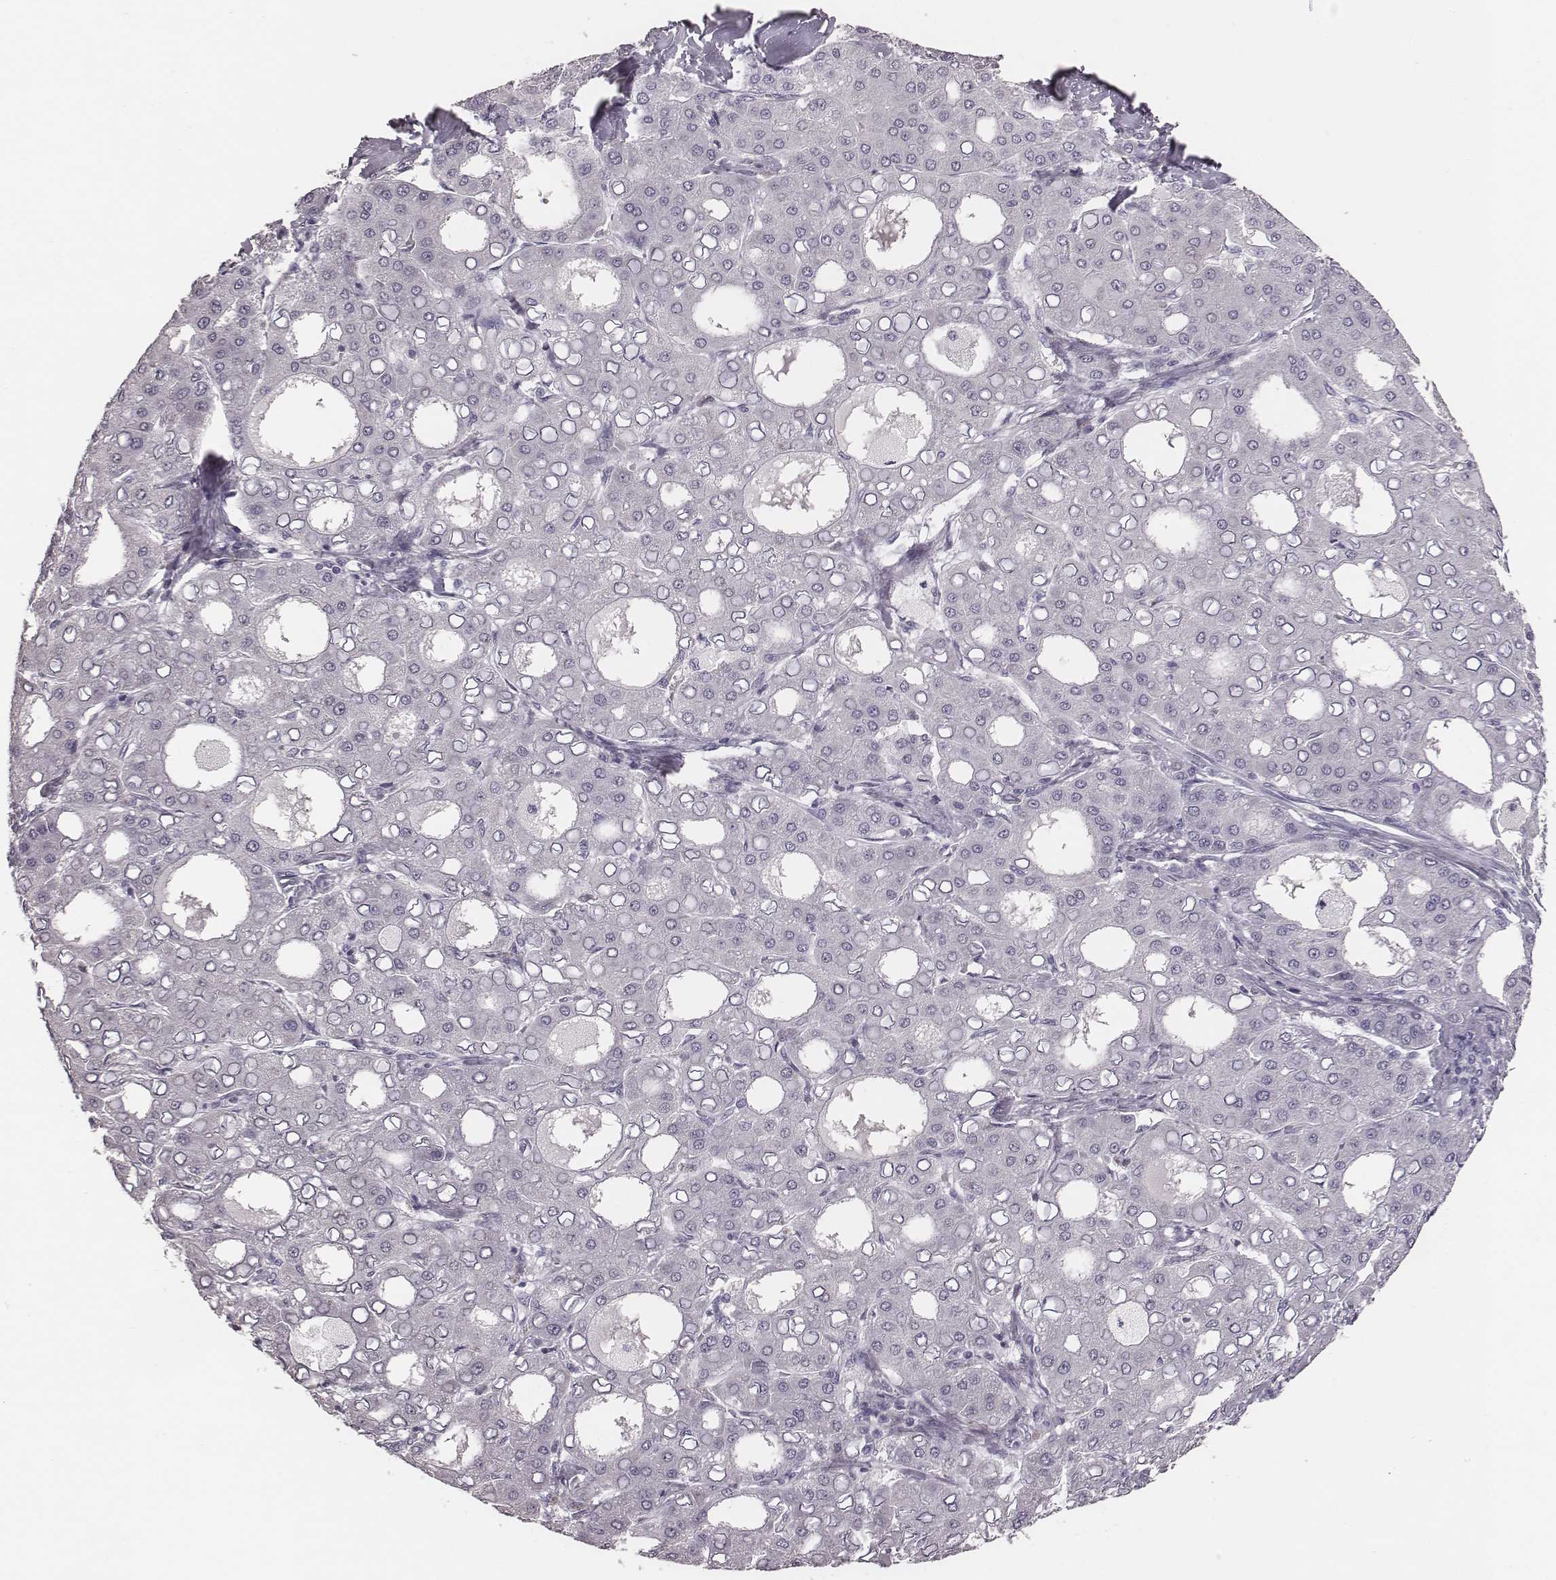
{"staining": {"intensity": "negative", "quantity": "none", "location": "none"}, "tissue": "liver cancer", "cell_type": "Tumor cells", "image_type": "cancer", "snomed": [{"axis": "morphology", "description": "Carcinoma, Hepatocellular, NOS"}, {"axis": "topography", "description": "Liver"}], "caption": "Immunohistochemical staining of hepatocellular carcinoma (liver) demonstrates no significant expression in tumor cells.", "gene": "CSHL1", "patient": {"sex": "male", "age": 65}}